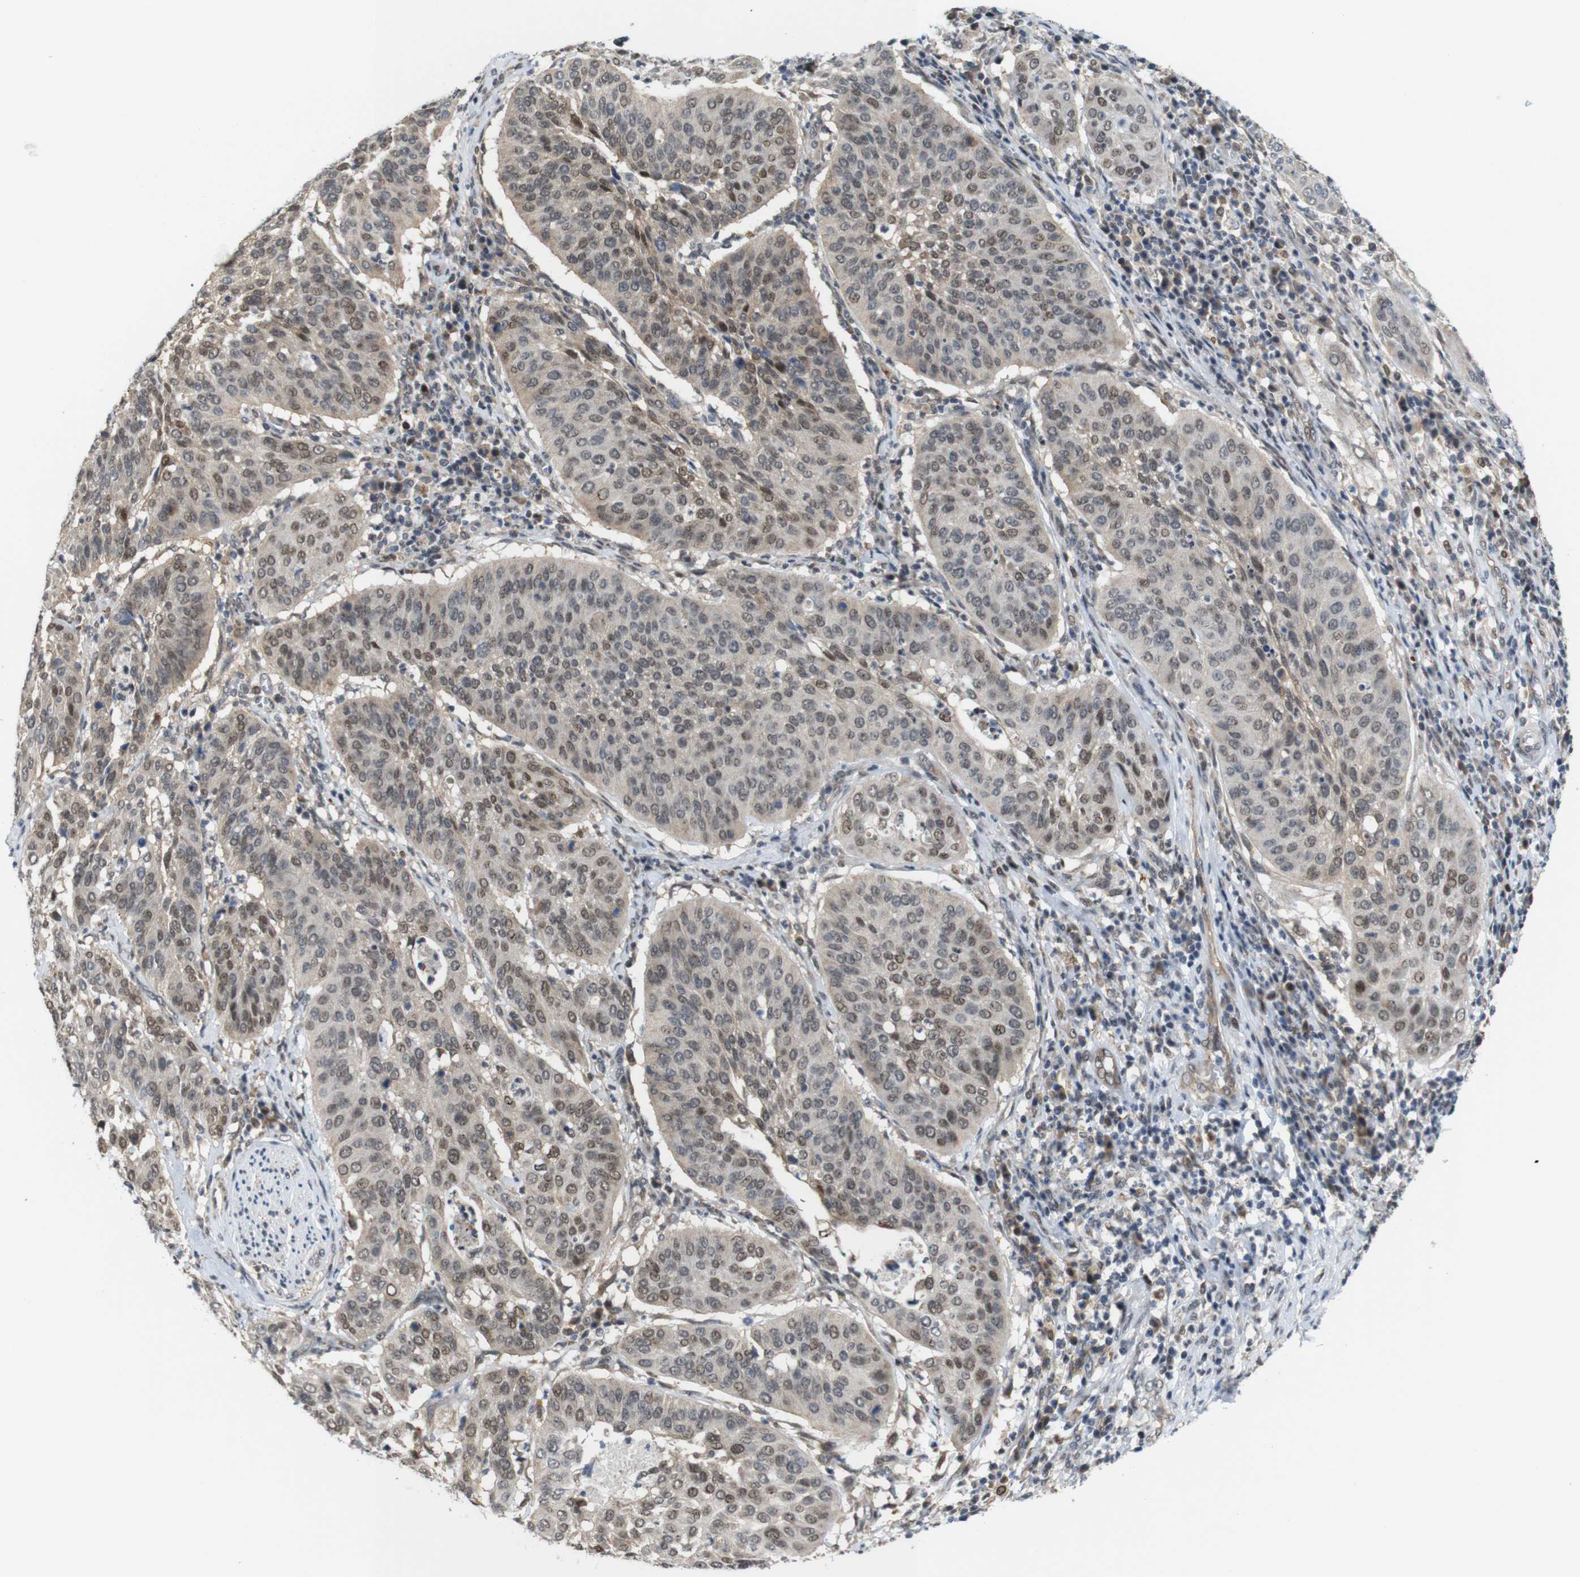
{"staining": {"intensity": "weak", "quantity": ">75%", "location": "cytoplasmic/membranous,nuclear"}, "tissue": "cervical cancer", "cell_type": "Tumor cells", "image_type": "cancer", "snomed": [{"axis": "morphology", "description": "Normal tissue, NOS"}, {"axis": "morphology", "description": "Squamous cell carcinoma, NOS"}, {"axis": "topography", "description": "Cervix"}], "caption": "DAB (3,3'-diaminobenzidine) immunohistochemical staining of squamous cell carcinoma (cervical) shows weak cytoplasmic/membranous and nuclear protein expression in approximately >75% of tumor cells.", "gene": "PNMA8A", "patient": {"sex": "female", "age": 39}}